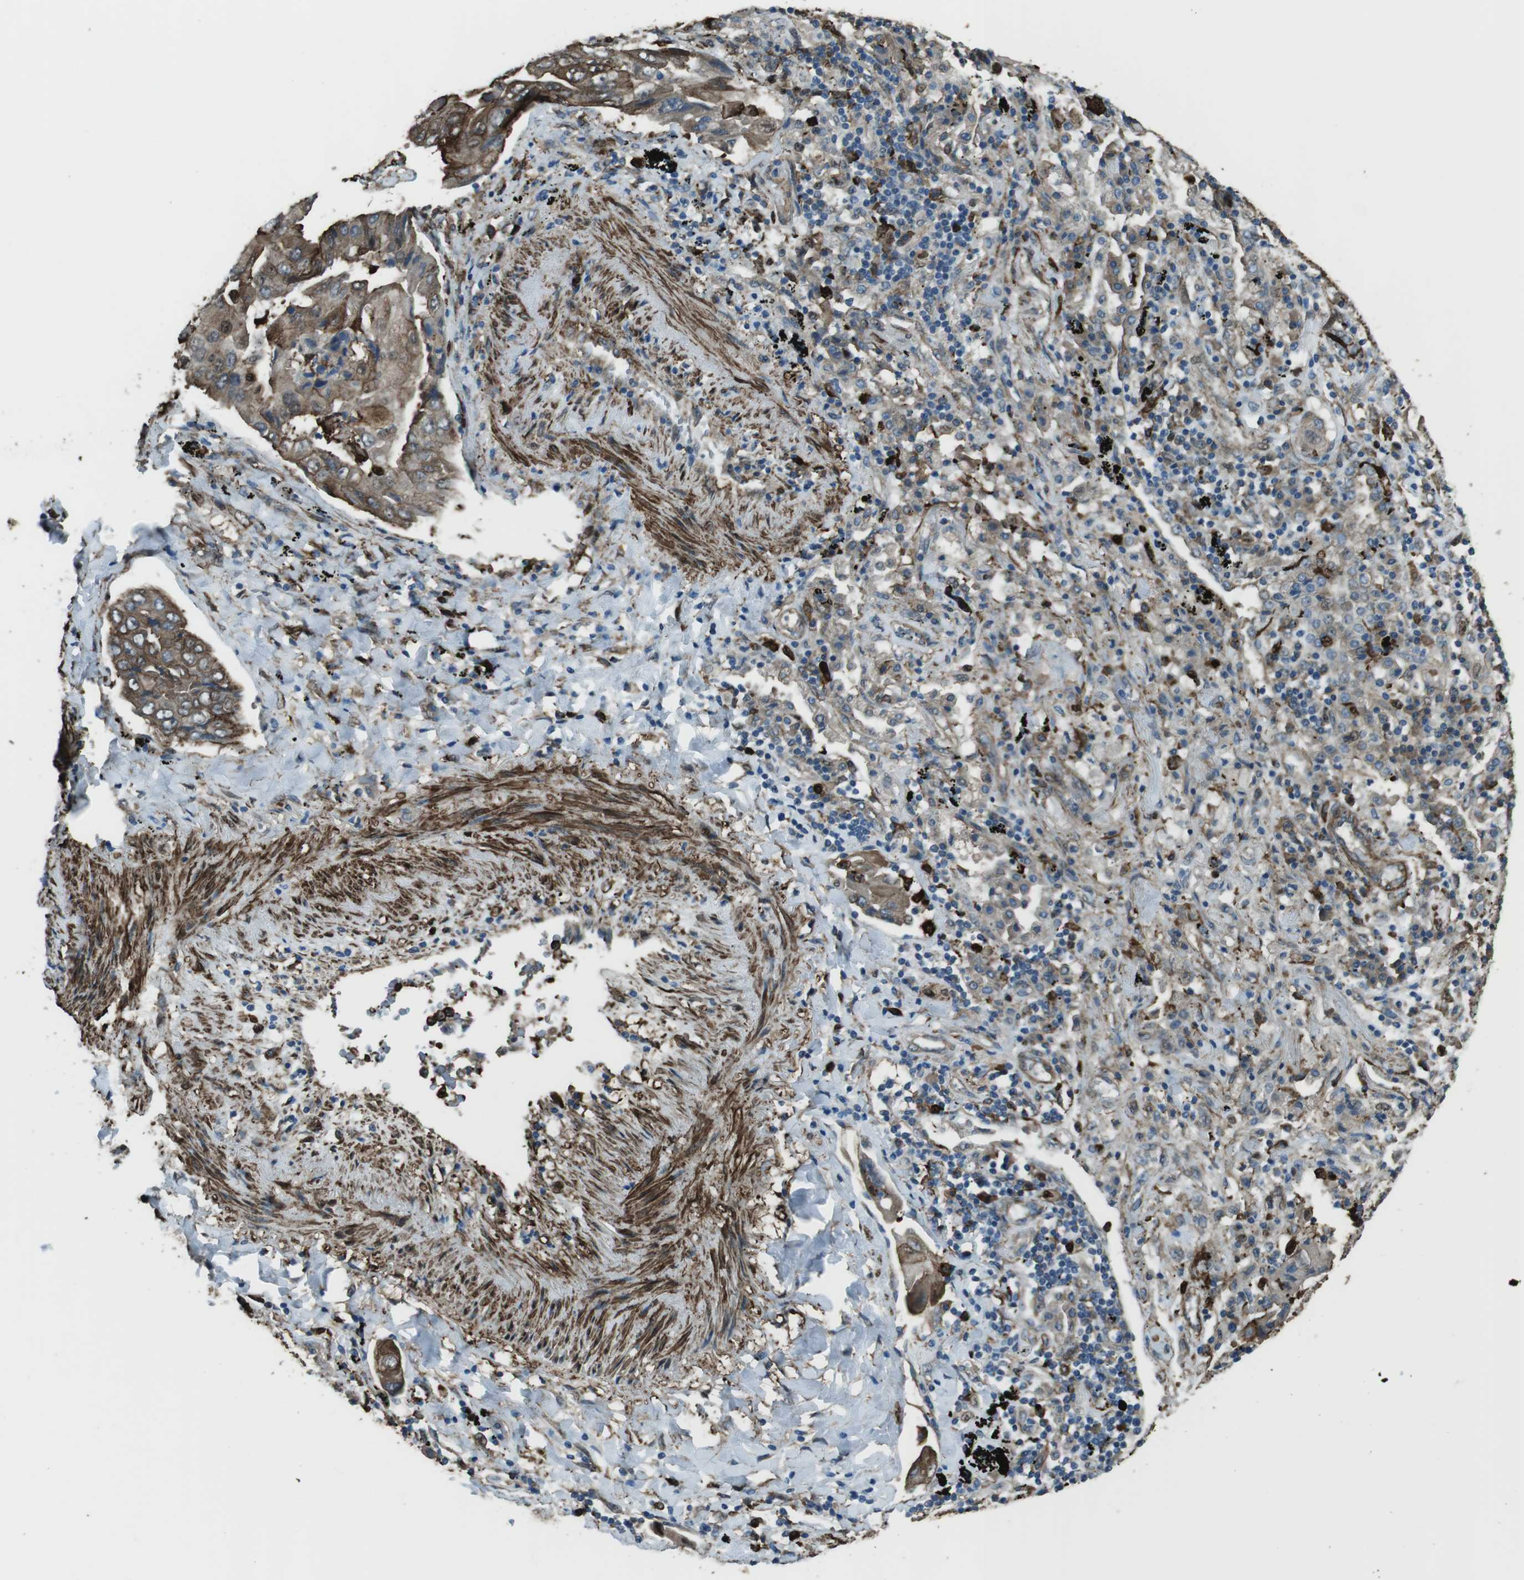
{"staining": {"intensity": "moderate", "quantity": ">75%", "location": "cytoplasmic/membranous"}, "tissue": "lung cancer", "cell_type": "Tumor cells", "image_type": "cancer", "snomed": [{"axis": "morphology", "description": "Adenocarcinoma, NOS"}, {"axis": "topography", "description": "Lung"}], "caption": "Immunohistochemistry micrograph of neoplastic tissue: lung cancer stained using IHC reveals medium levels of moderate protein expression localized specifically in the cytoplasmic/membranous of tumor cells, appearing as a cytoplasmic/membranous brown color.", "gene": "SFT2D1", "patient": {"sex": "female", "age": 65}}